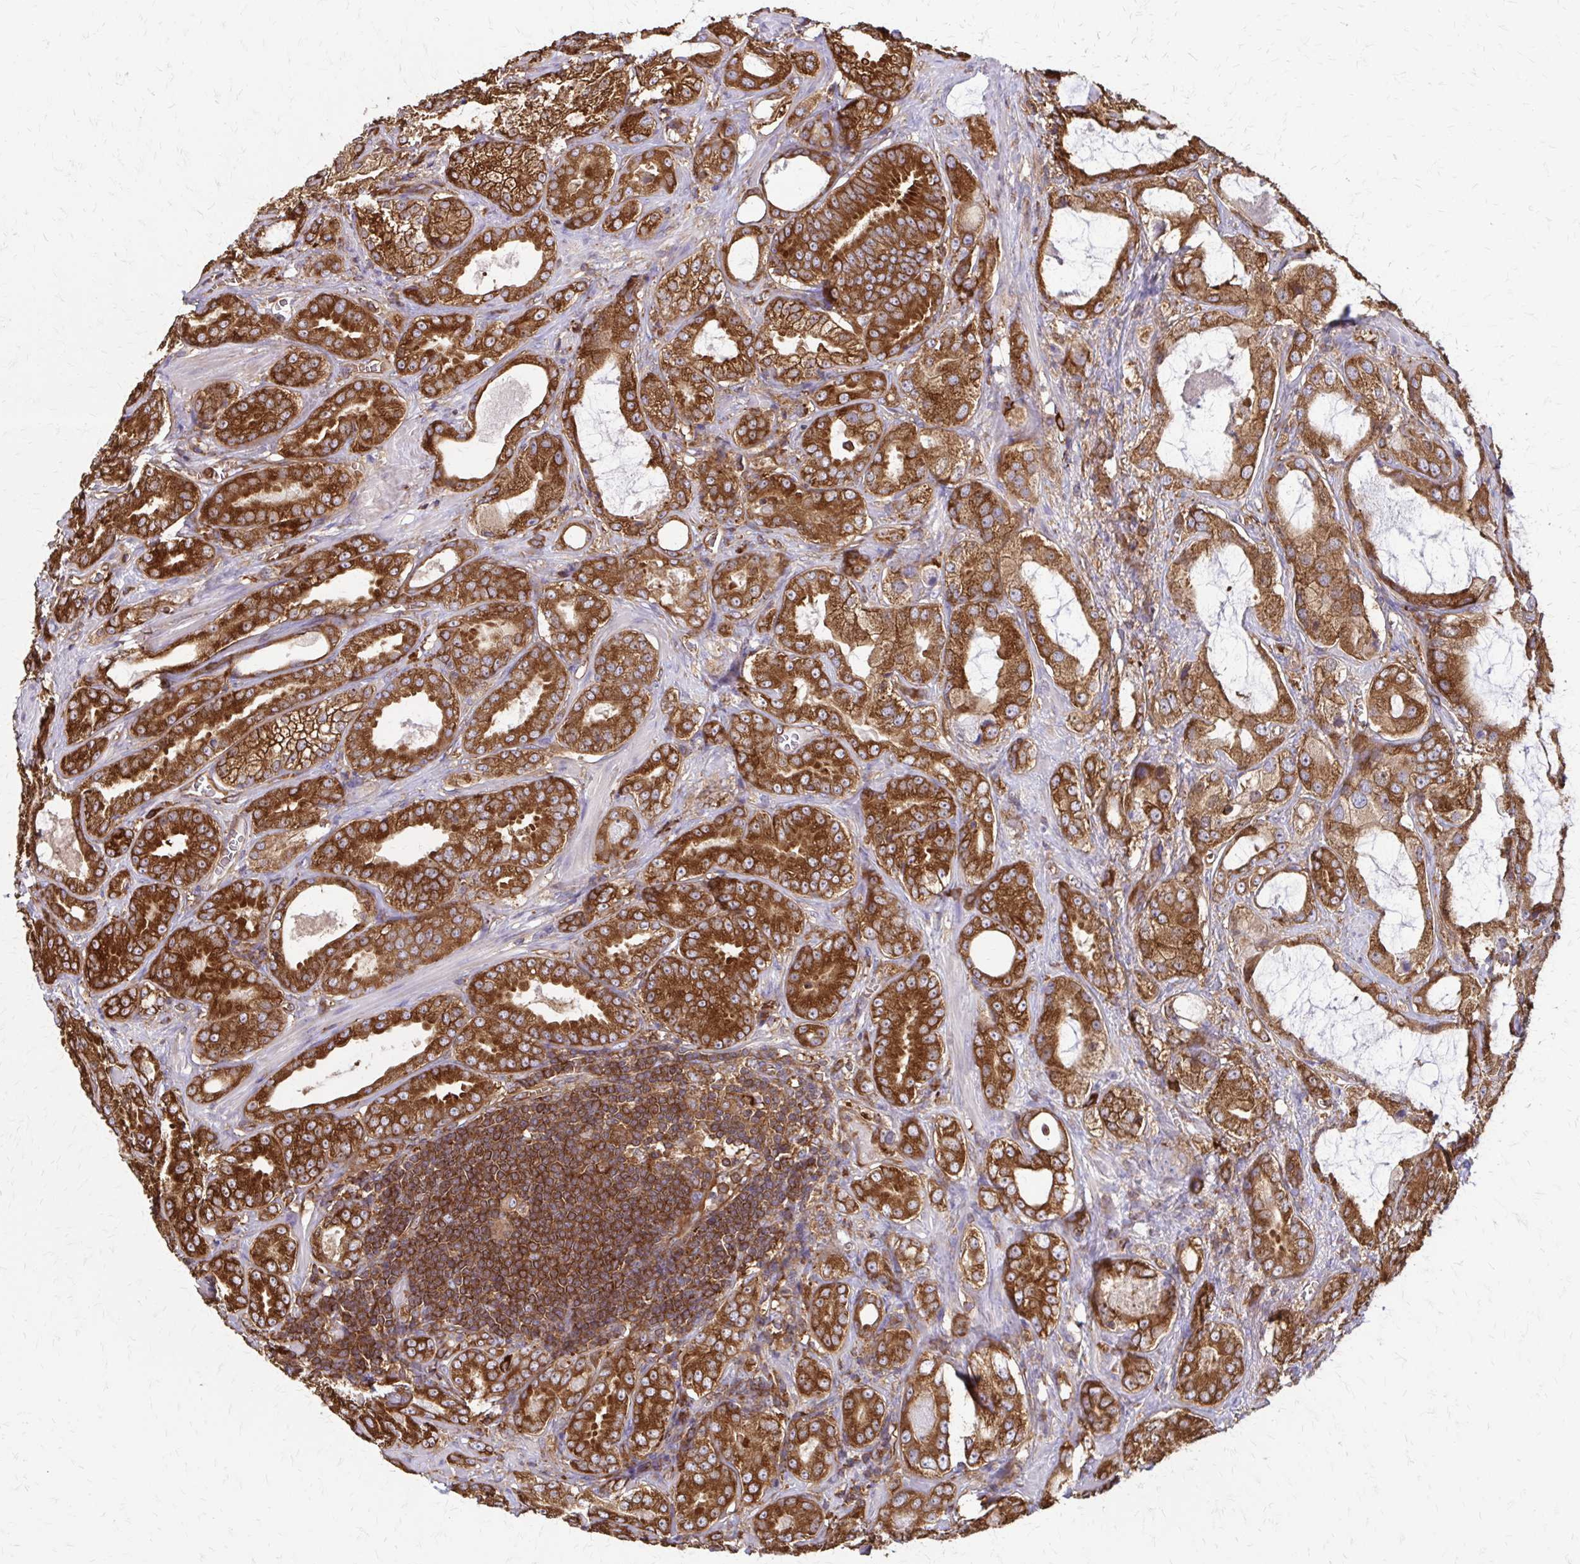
{"staining": {"intensity": "strong", "quantity": ">75%", "location": "cytoplasmic/membranous"}, "tissue": "prostate cancer", "cell_type": "Tumor cells", "image_type": "cancer", "snomed": [{"axis": "morphology", "description": "Adenocarcinoma, High grade"}, {"axis": "topography", "description": "Prostate"}], "caption": "Immunohistochemistry (IHC) histopathology image of neoplastic tissue: human prostate cancer (high-grade adenocarcinoma) stained using IHC exhibits high levels of strong protein expression localized specifically in the cytoplasmic/membranous of tumor cells, appearing as a cytoplasmic/membranous brown color.", "gene": "EEF2", "patient": {"sex": "male", "age": 64}}